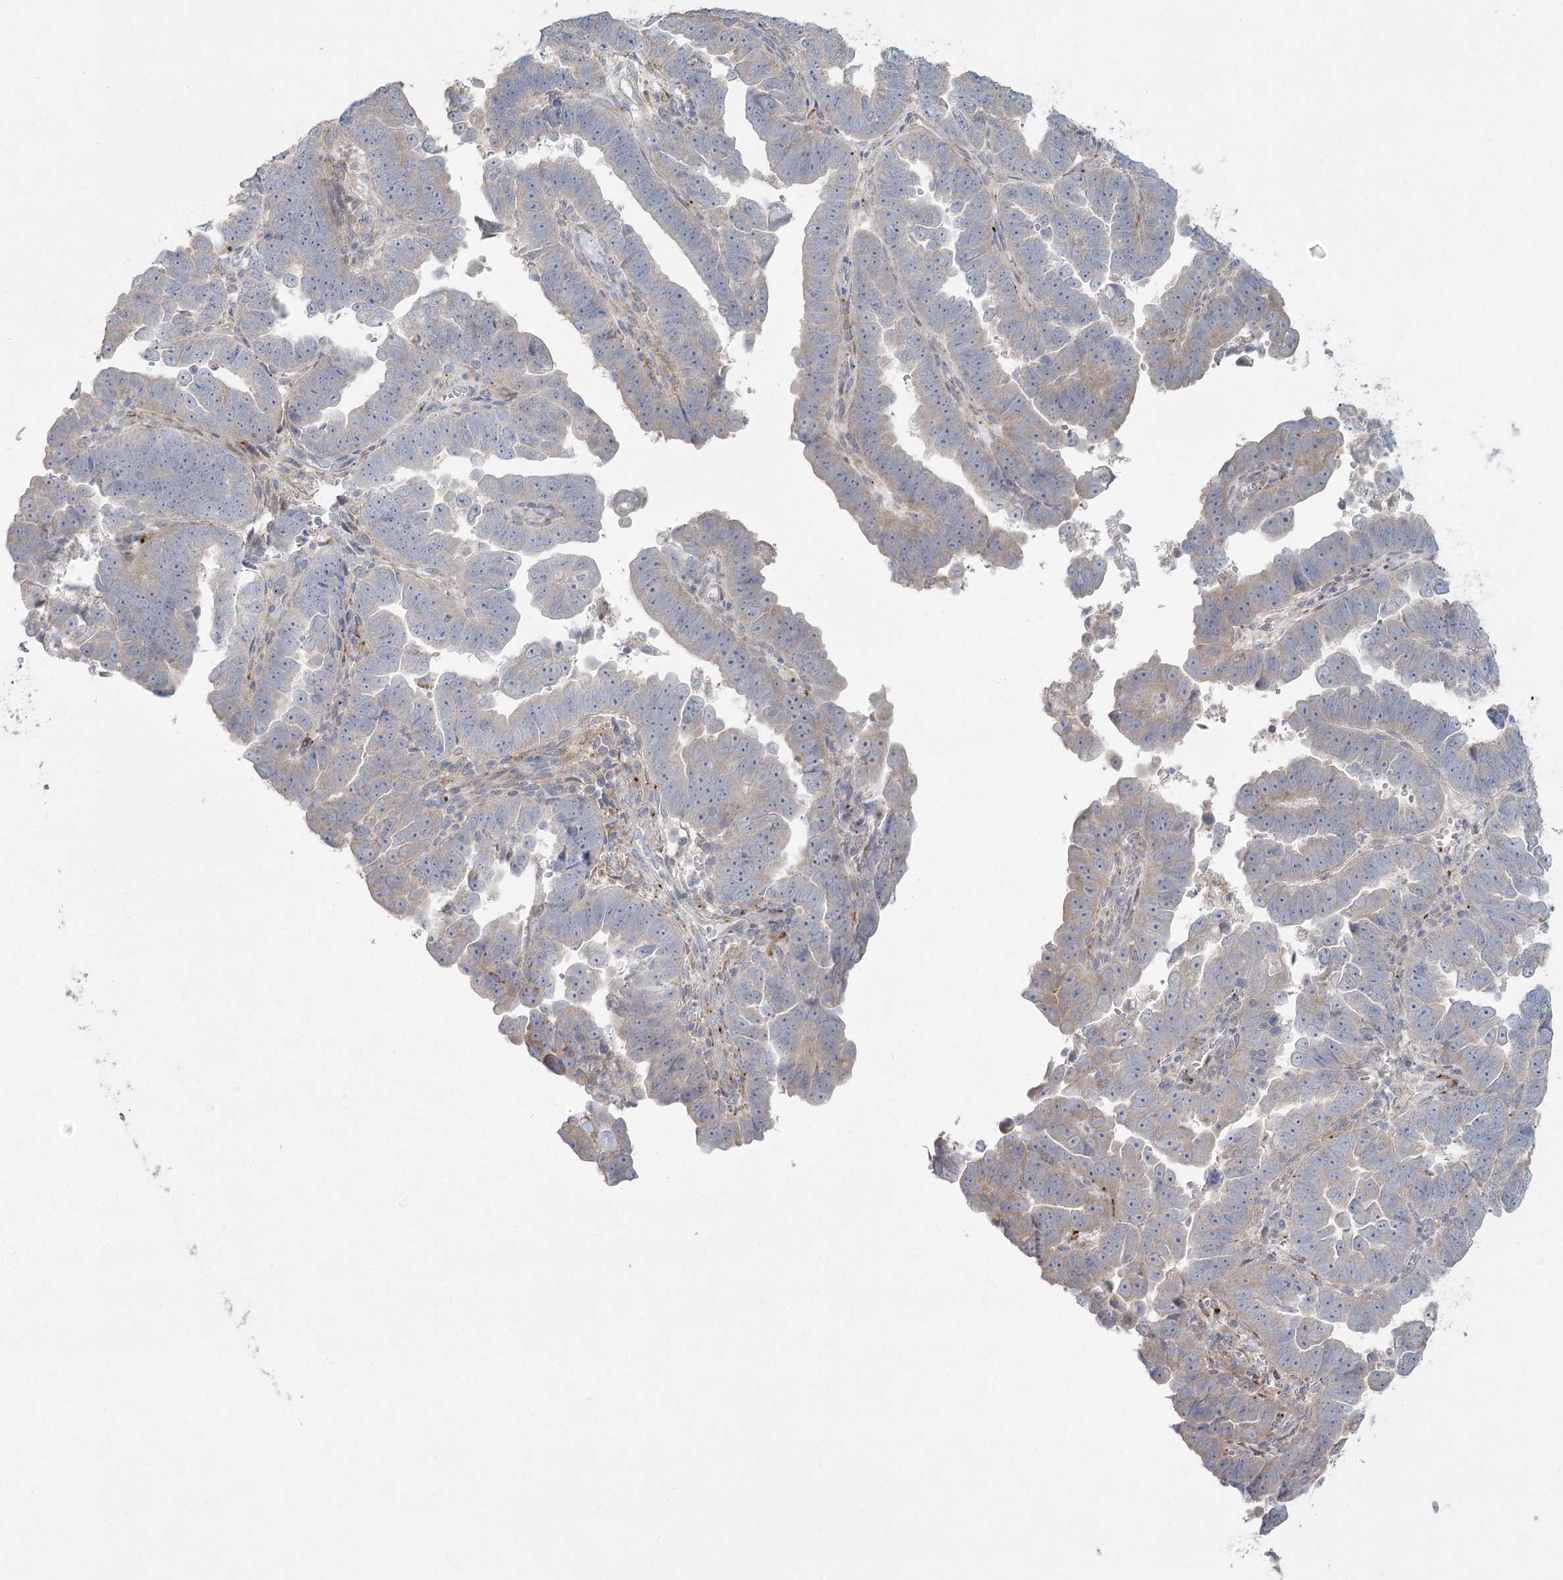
{"staining": {"intensity": "weak", "quantity": "<25%", "location": "cytoplasmic/membranous"}, "tissue": "endometrial cancer", "cell_type": "Tumor cells", "image_type": "cancer", "snomed": [{"axis": "morphology", "description": "Adenocarcinoma, NOS"}, {"axis": "topography", "description": "Endometrium"}], "caption": "Tumor cells show no significant staining in adenocarcinoma (endometrial).", "gene": "FAM110C", "patient": {"sex": "female", "age": 75}}